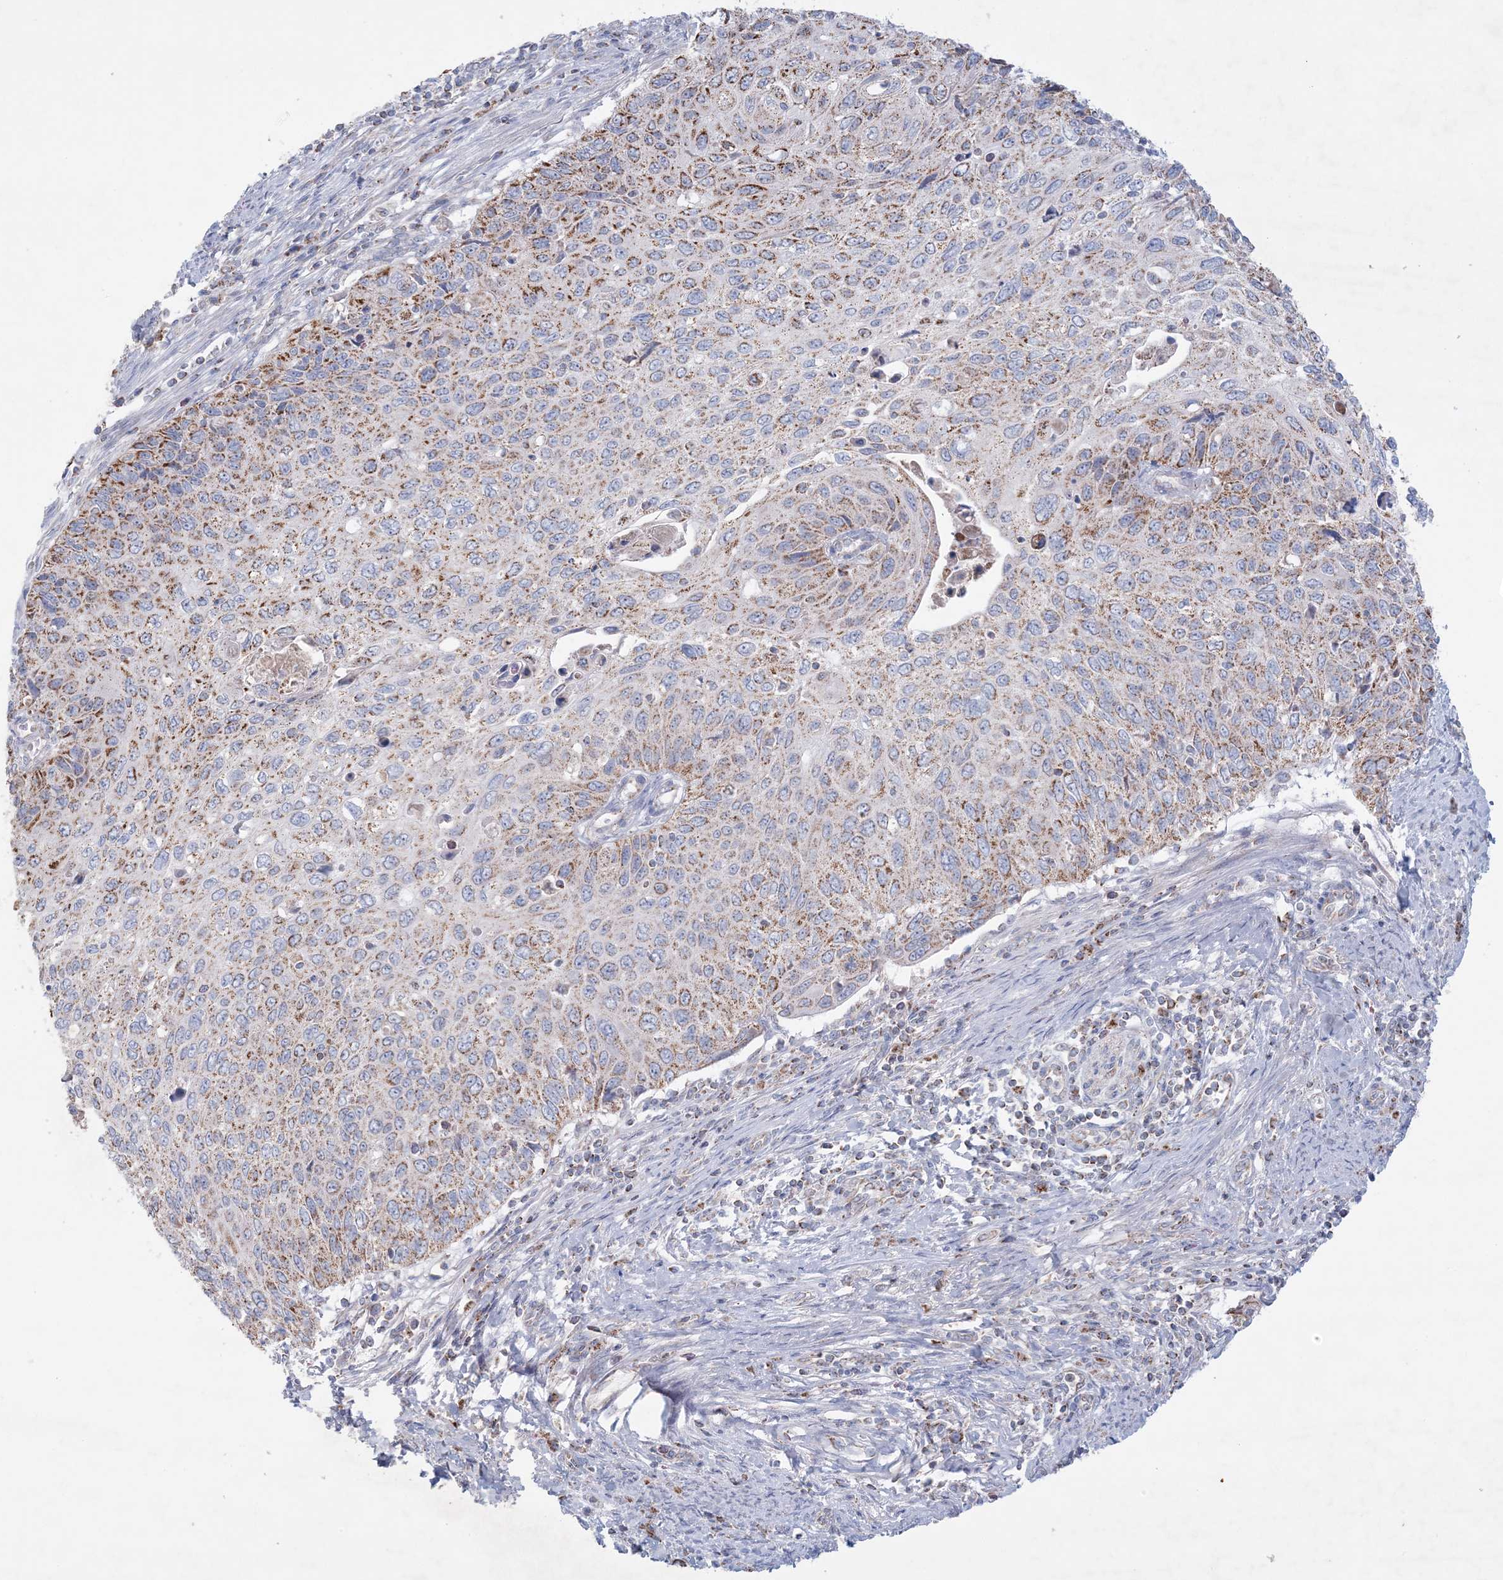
{"staining": {"intensity": "strong", "quantity": "25%-75%", "location": "cytoplasmic/membranous"}, "tissue": "cervical cancer", "cell_type": "Tumor cells", "image_type": "cancer", "snomed": [{"axis": "morphology", "description": "Squamous cell carcinoma, NOS"}, {"axis": "topography", "description": "Cervix"}], "caption": "Tumor cells show high levels of strong cytoplasmic/membranous positivity in approximately 25%-75% of cells in human squamous cell carcinoma (cervical). Using DAB (brown) and hematoxylin (blue) stains, captured at high magnification using brightfield microscopy.", "gene": "KCTD6", "patient": {"sex": "female", "age": 70}}